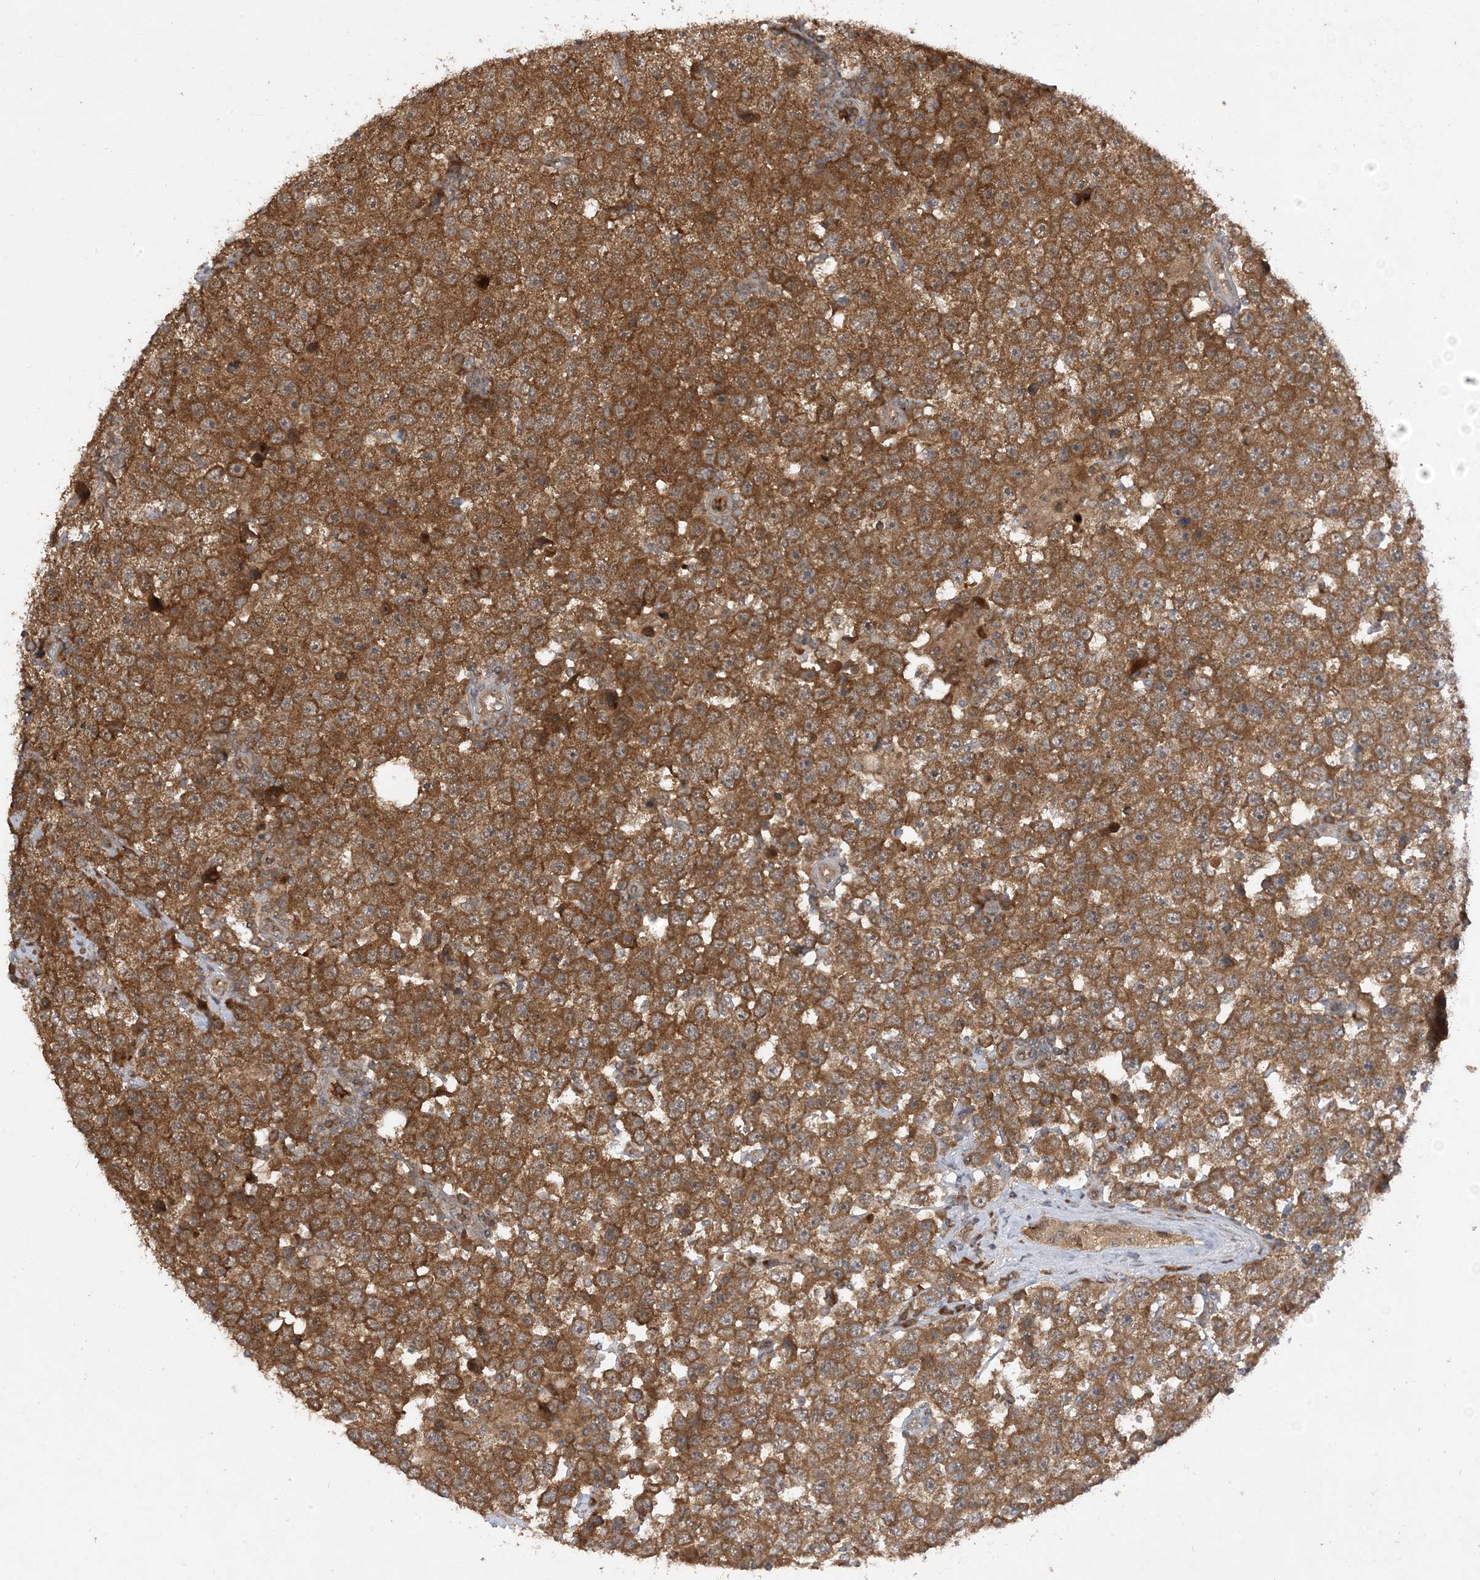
{"staining": {"intensity": "strong", "quantity": ">75%", "location": "cytoplasmic/membranous"}, "tissue": "testis cancer", "cell_type": "Tumor cells", "image_type": "cancer", "snomed": [{"axis": "morphology", "description": "Seminoma, NOS"}, {"axis": "topography", "description": "Testis"}], "caption": "A photomicrograph of testis seminoma stained for a protein demonstrates strong cytoplasmic/membranous brown staining in tumor cells. Using DAB (3,3'-diaminobenzidine) (brown) and hematoxylin (blue) stains, captured at high magnification using brightfield microscopy.", "gene": "PUSL1", "patient": {"sex": "male", "age": 28}}